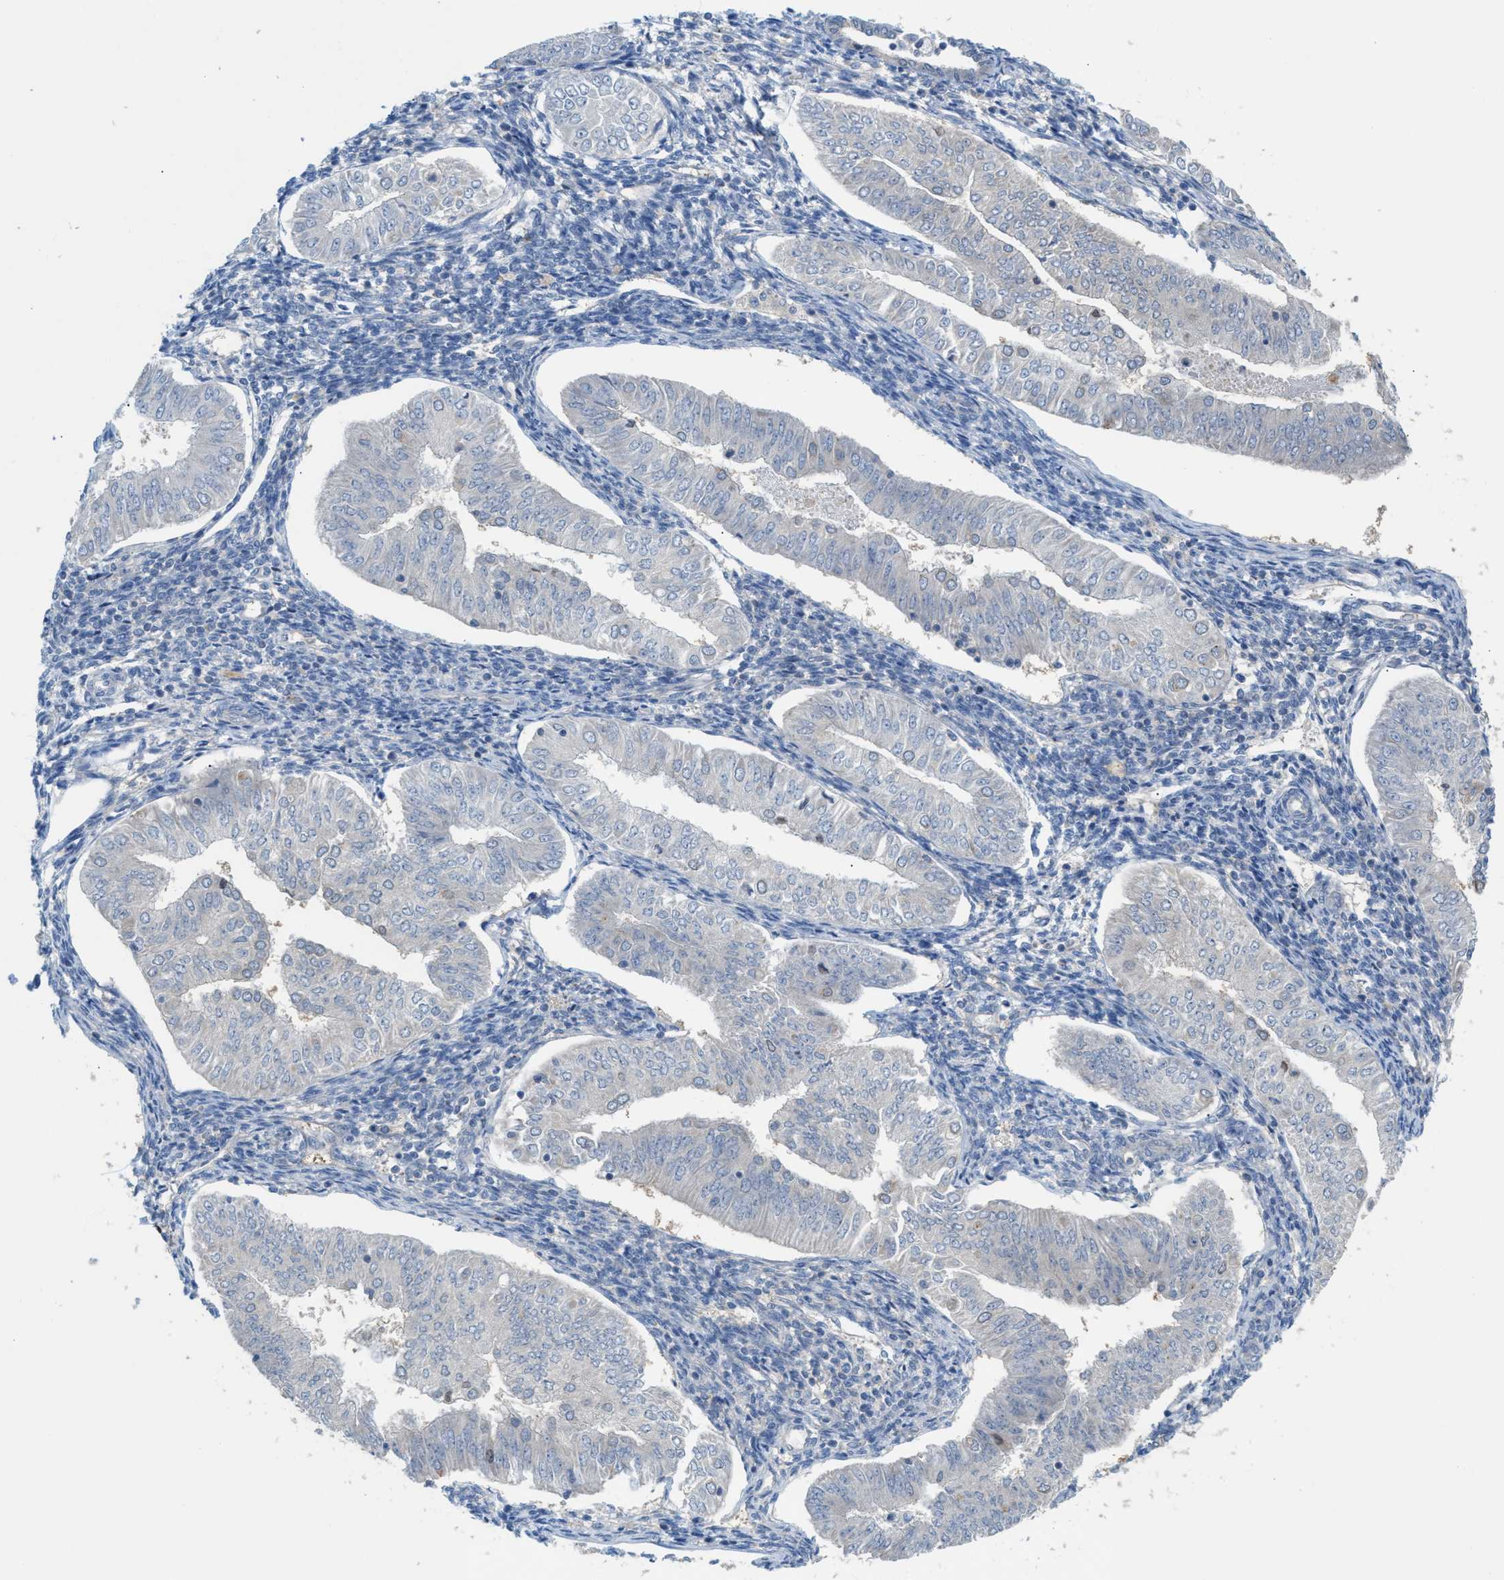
{"staining": {"intensity": "negative", "quantity": "none", "location": "none"}, "tissue": "endometrial cancer", "cell_type": "Tumor cells", "image_type": "cancer", "snomed": [{"axis": "morphology", "description": "Normal tissue, NOS"}, {"axis": "morphology", "description": "Adenocarcinoma, NOS"}, {"axis": "topography", "description": "Endometrium"}], "caption": "Endometrial cancer (adenocarcinoma) stained for a protein using immunohistochemistry displays no staining tumor cells.", "gene": "PPM1D", "patient": {"sex": "female", "age": 53}}